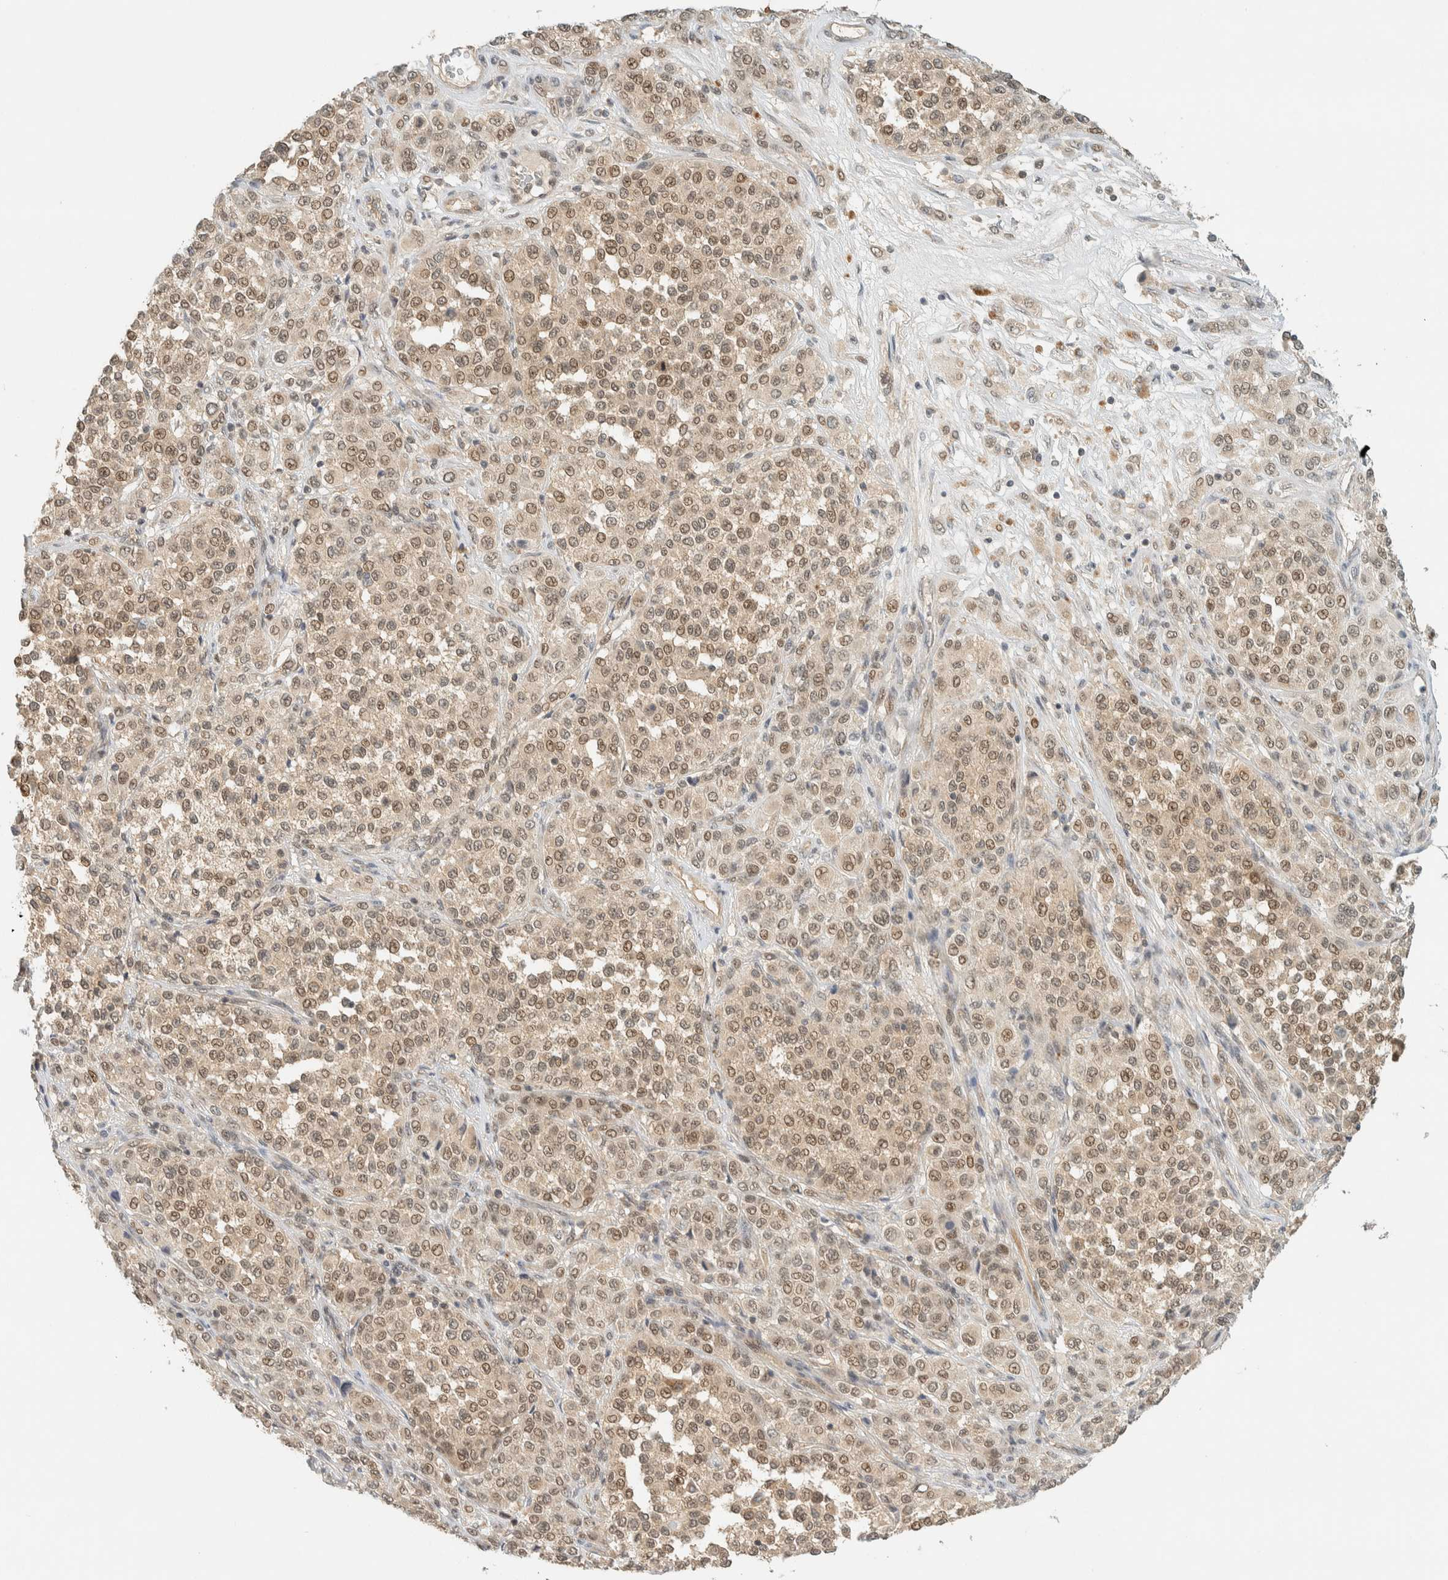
{"staining": {"intensity": "weak", "quantity": ">75%", "location": "cytoplasmic/membranous,nuclear"}, "tissue": "melanoma", "cell_type": "Tumor cells", "image_type": "cancer", "snomed": [{"axis": "morphology", "description": "Malignant melanoma, Metastatic site"}, {"axis": "topography", "description": "Pancreas"}], "caption": "Protein analysis of melanoma tissue exhibits weak cytoplasmic/membranous and nuclear positivity in approximately >75% of tumor cells.", "gene": "KIFAP3", "patient": {"sex": "female", "age": 30}}